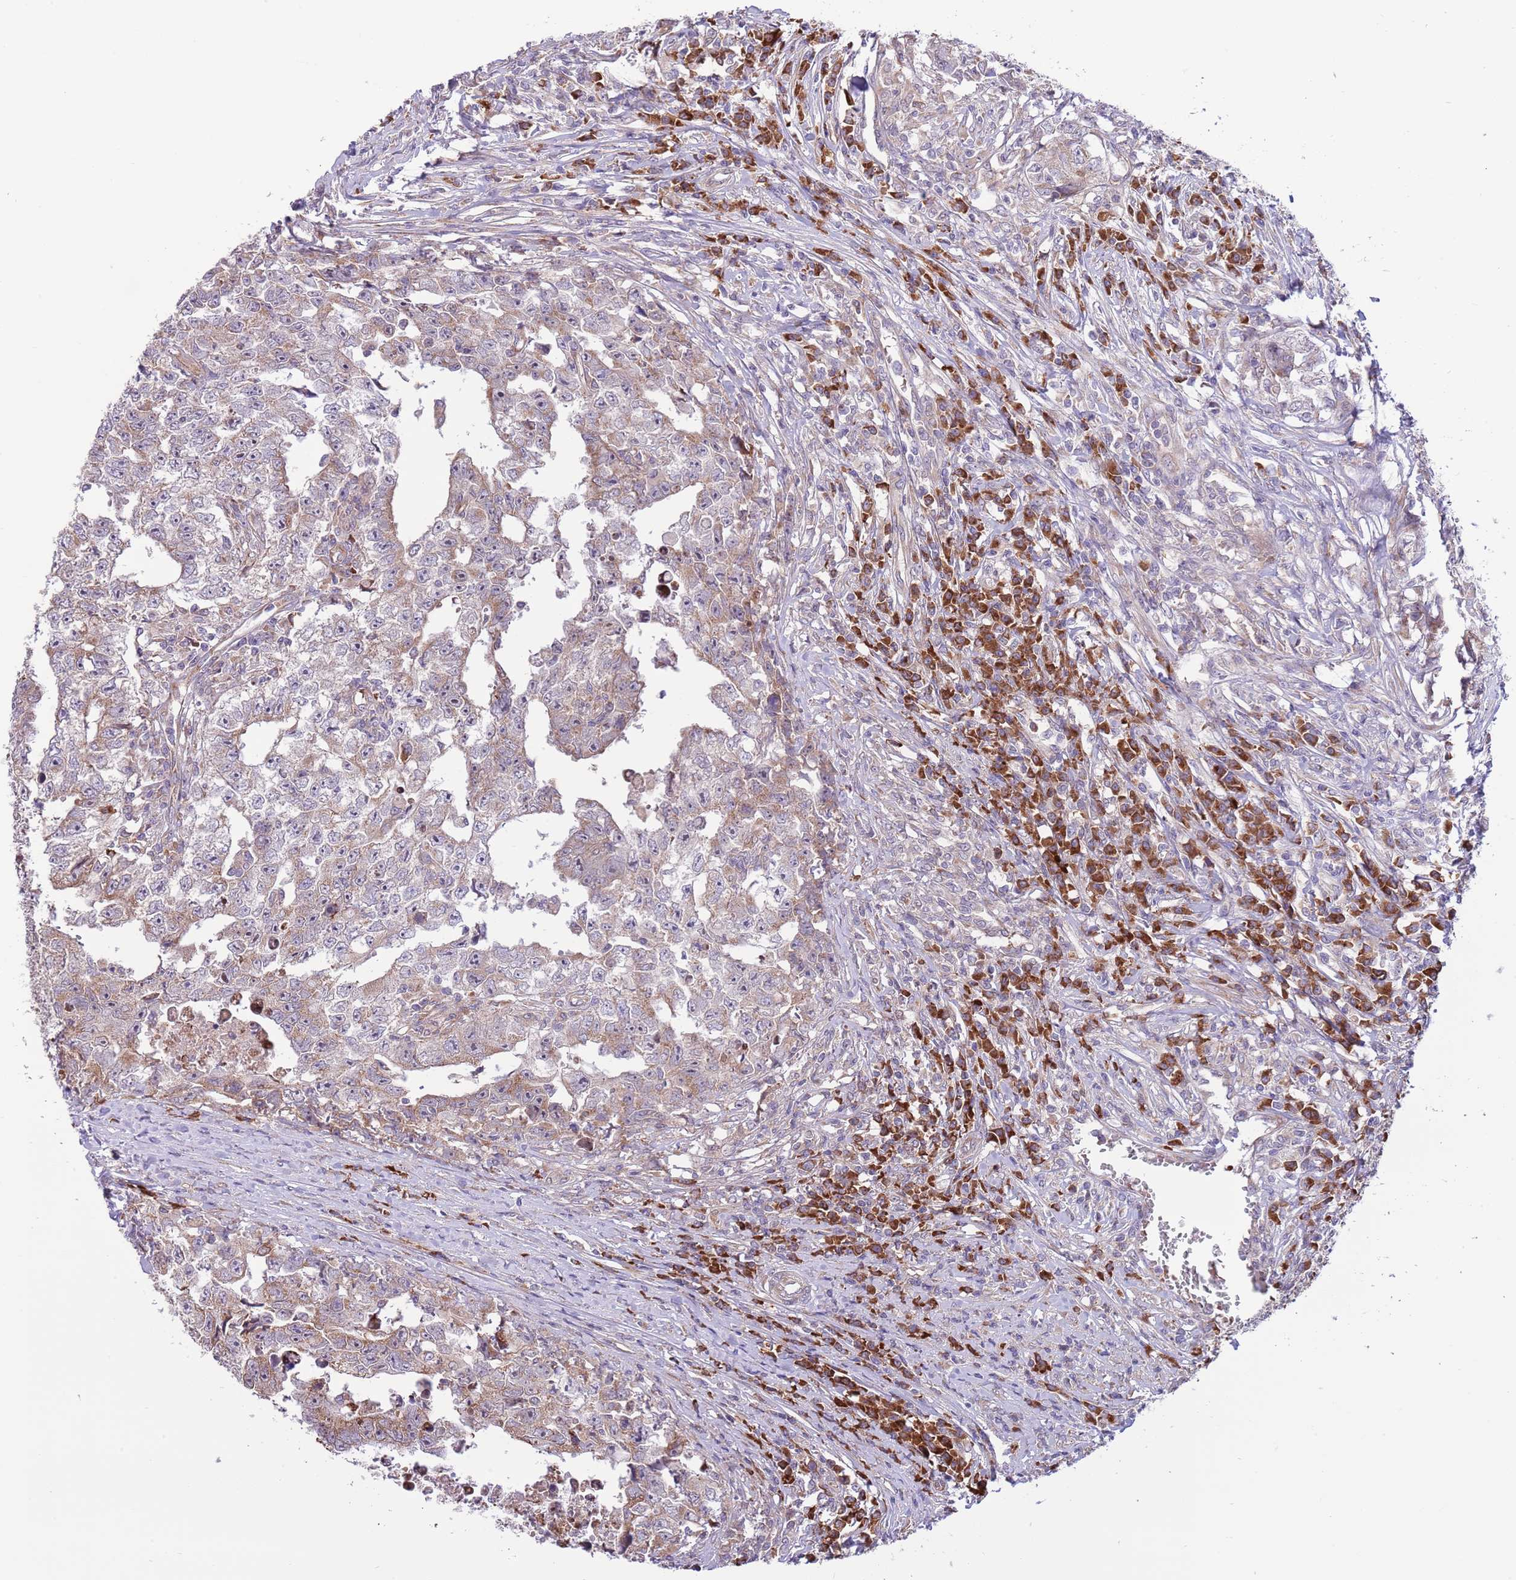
{"staining": {"intensity": "weak", "quantity": "25%-75%", "location": "cytoplasmic/membranous"}, "tissue": "testis cancer", "cell_type": "Tumor cells", "image_type": "cancer", "snomed": [{"axis": "morphology", "description": "Carcinoma, Embryonal, NOS"}, {"axis": "topography", "description": "Testis"}], "caption": "A micrograph showing weak cytoplasmic/membranous positivity in approximately 25%-75% of tumor cells in testis embryonal carcinoma, as visualized by brown immunohistochemical staining.", "gene": "DAND5", "patient": {"sex": "male", "age": 25}}